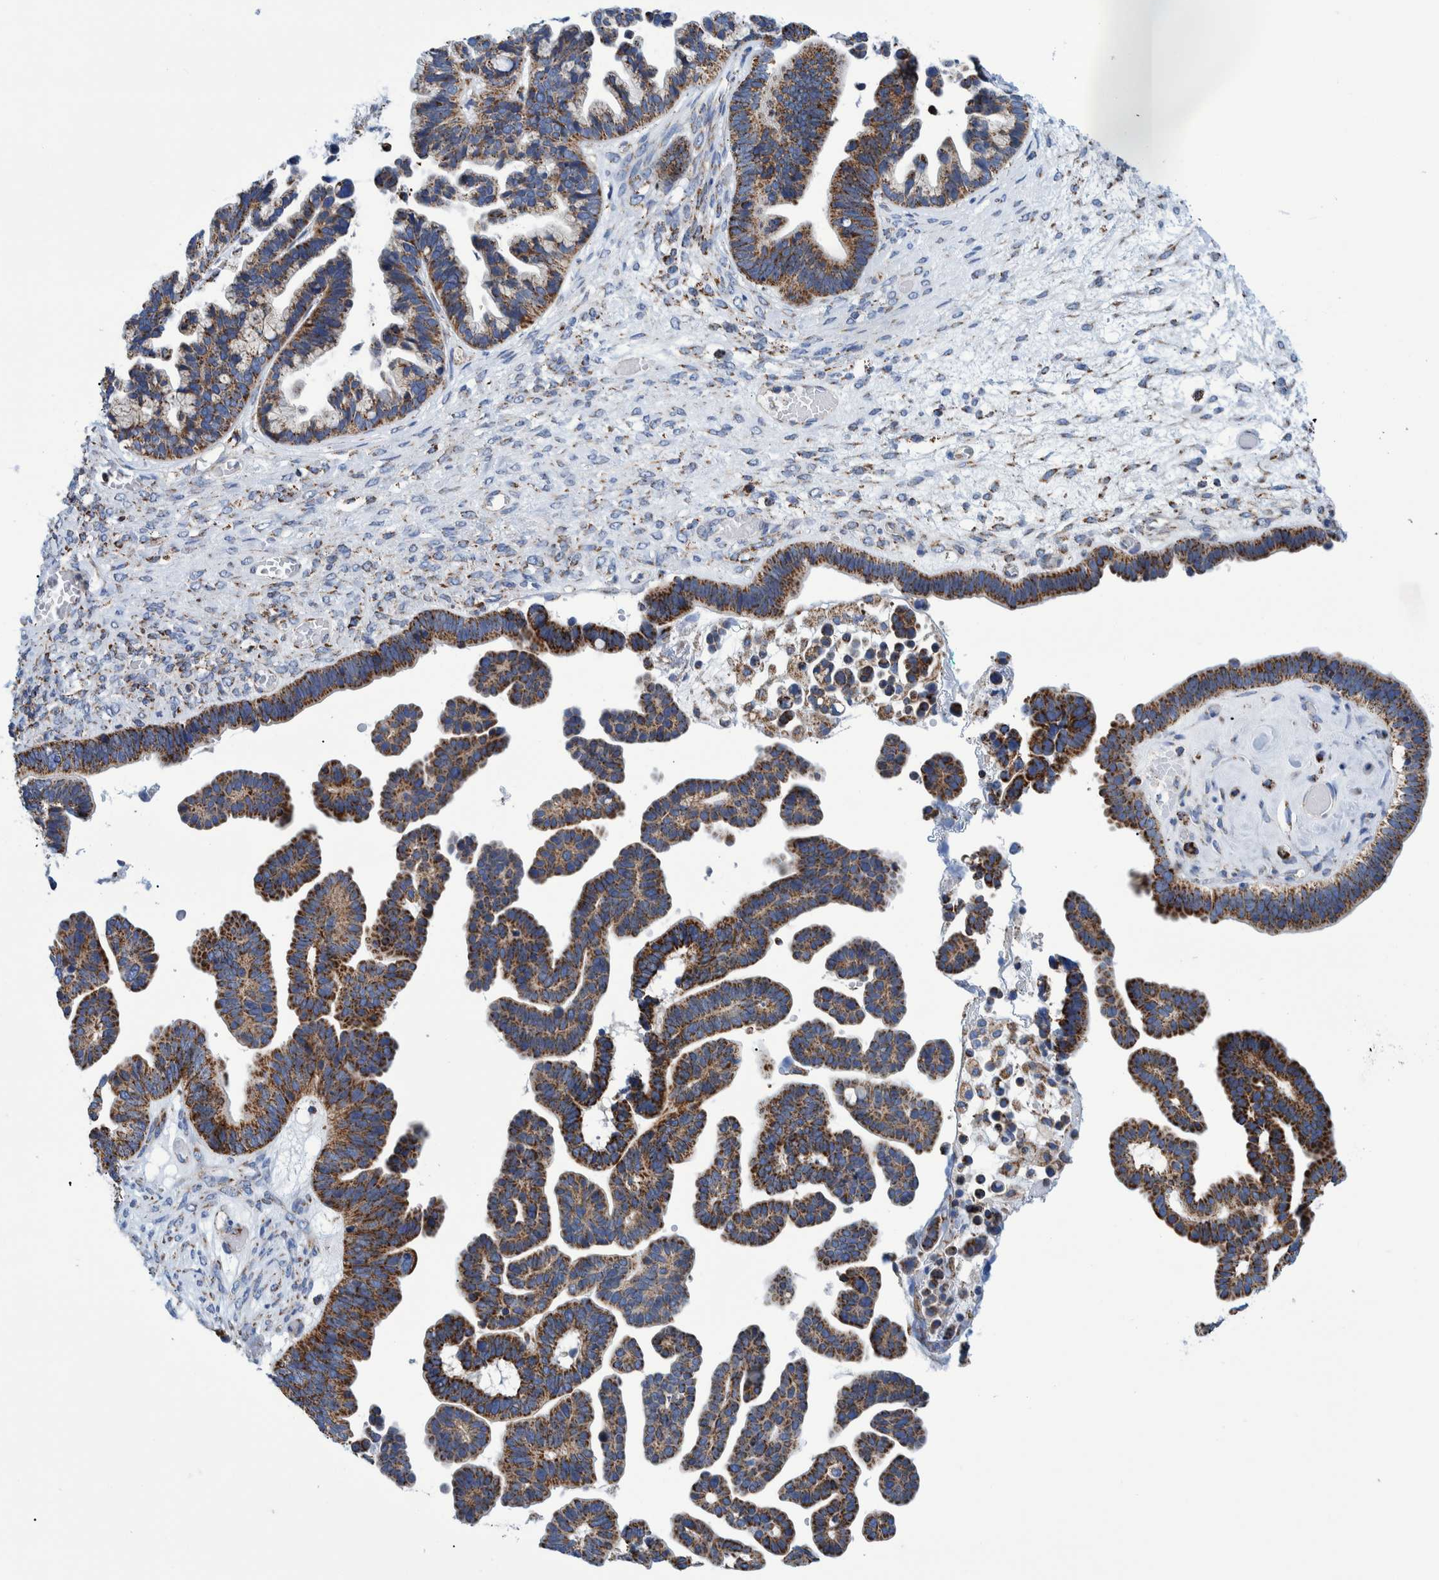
{"staining": {"intensity": "strong", "quantity": ">75%", "location": "cytoplasmic/membranous"}, "tissue": "ovarian cancer", "cell_type": "Tumor cells", "image_type": "cancer", "snomed": [{"axis": "morphology", "description": "Cystadenocarcinoma, serous, NOS"}, {"axis": "topography", "description": "Ovary"}], "caption": "Human ovarian cancer stained for a protein (brown) exhibits strong cytoplasmic/membranous positive positivity in about >75% of tumor cells.", "gene": "BZW2", "patient": {"sex": "female", "age": 56}}